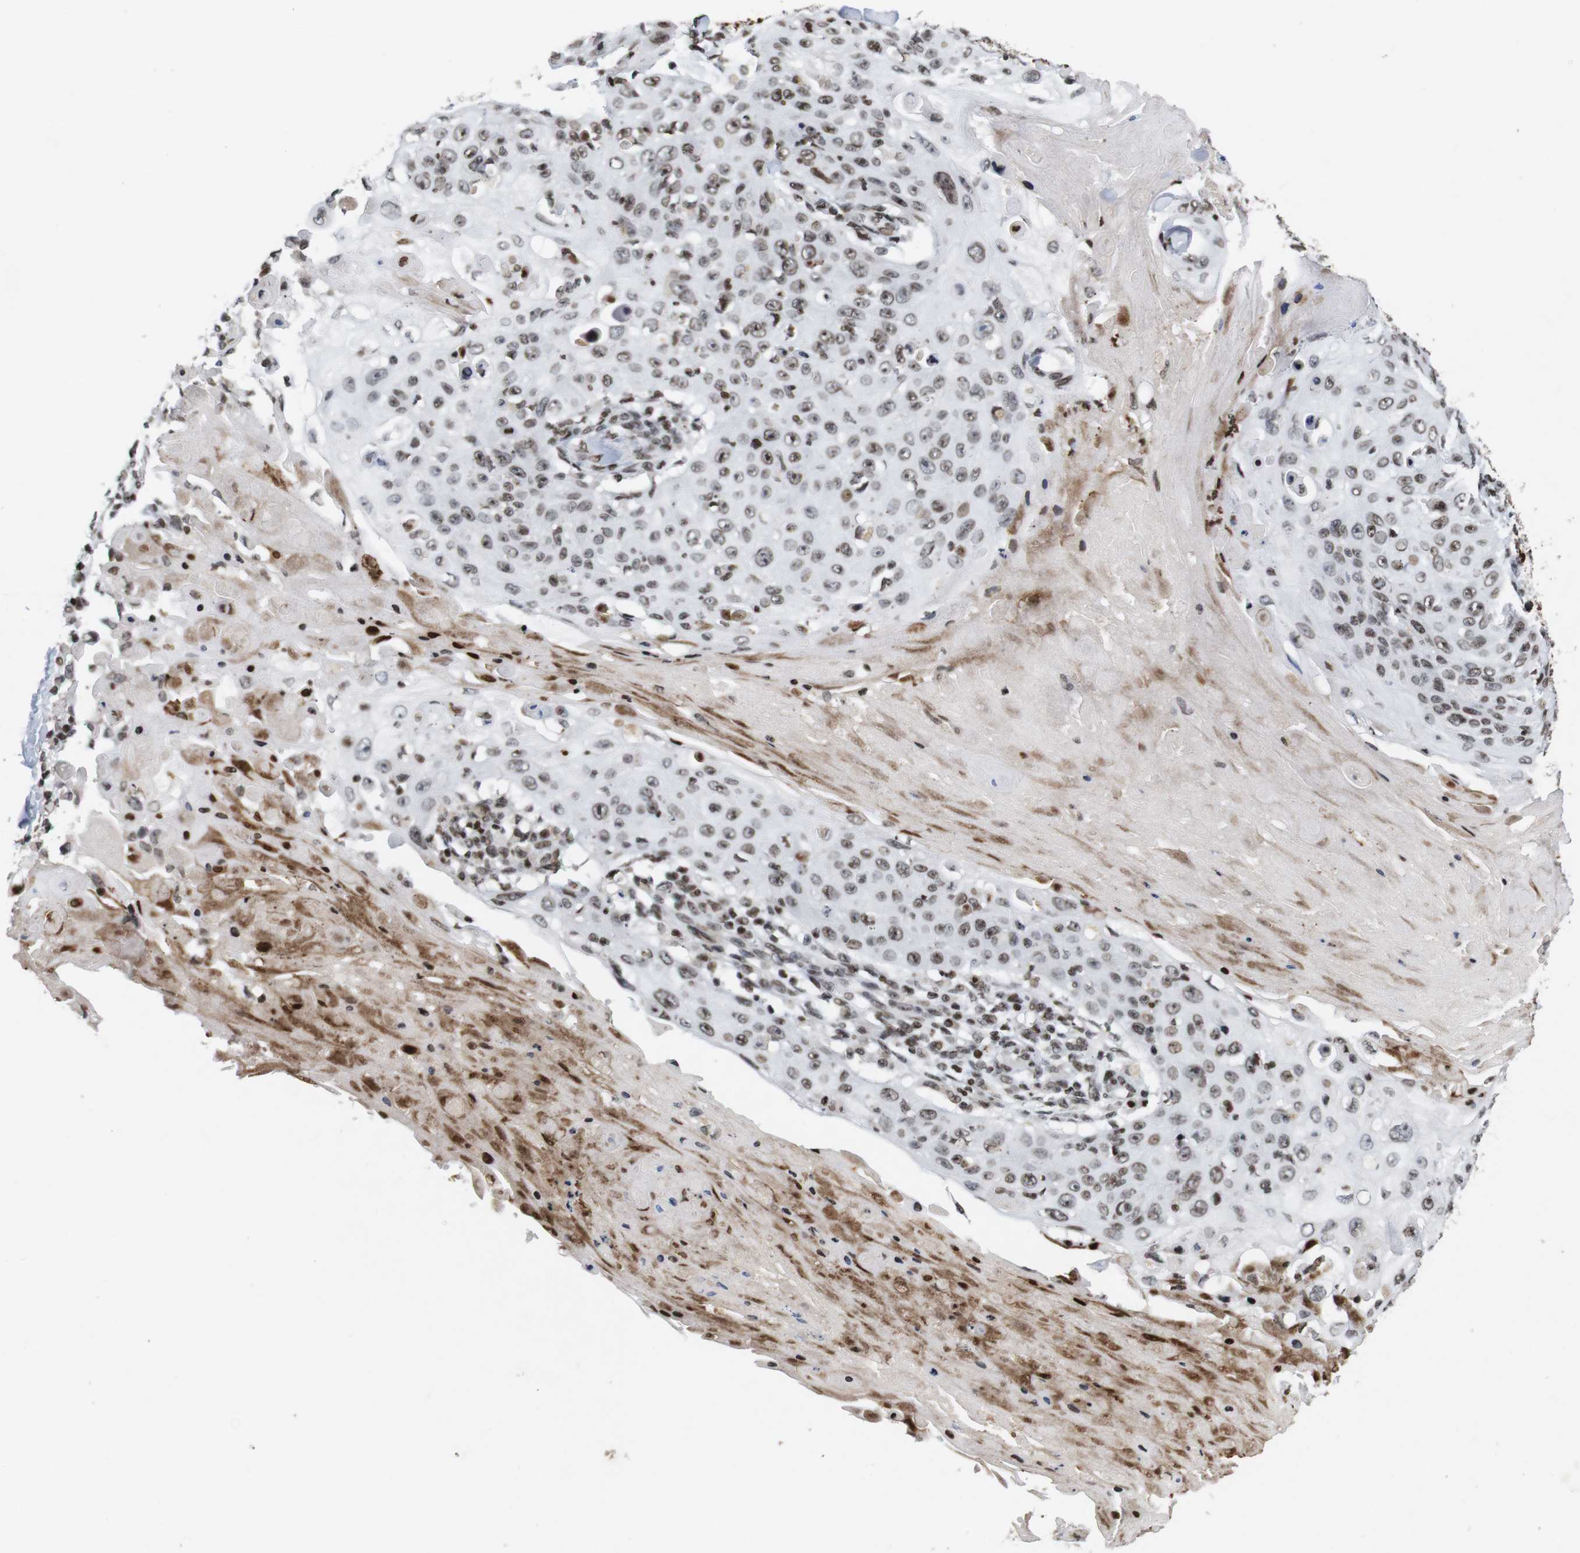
{"staining": {"intensity": "moderate", "quantity": ">75%", "location": "nuclear"}, "tissue": "skin cancer", "cell_type": "Tumor cells", "image_type": "cancer", "snomed": [{"axis": "morphology", "description": "Squamous cell carcinoma, NOS"}, {"axis": "topography", "description": "Skin"}], "caption": "Squamous cell carcinoma (skin) stained with DAB (3,3'-diaminobenzidine) immunohistochemistry displays medium levels of moderate nuclear staining in approximately >75% of tumor cells. (DAB (3,3'-diaminobenzidine) IHC, brown staining for protein, blue staining for nuclei).", "gene": "MAGEH1", "patient": {"sex": "male", "age": 86}}